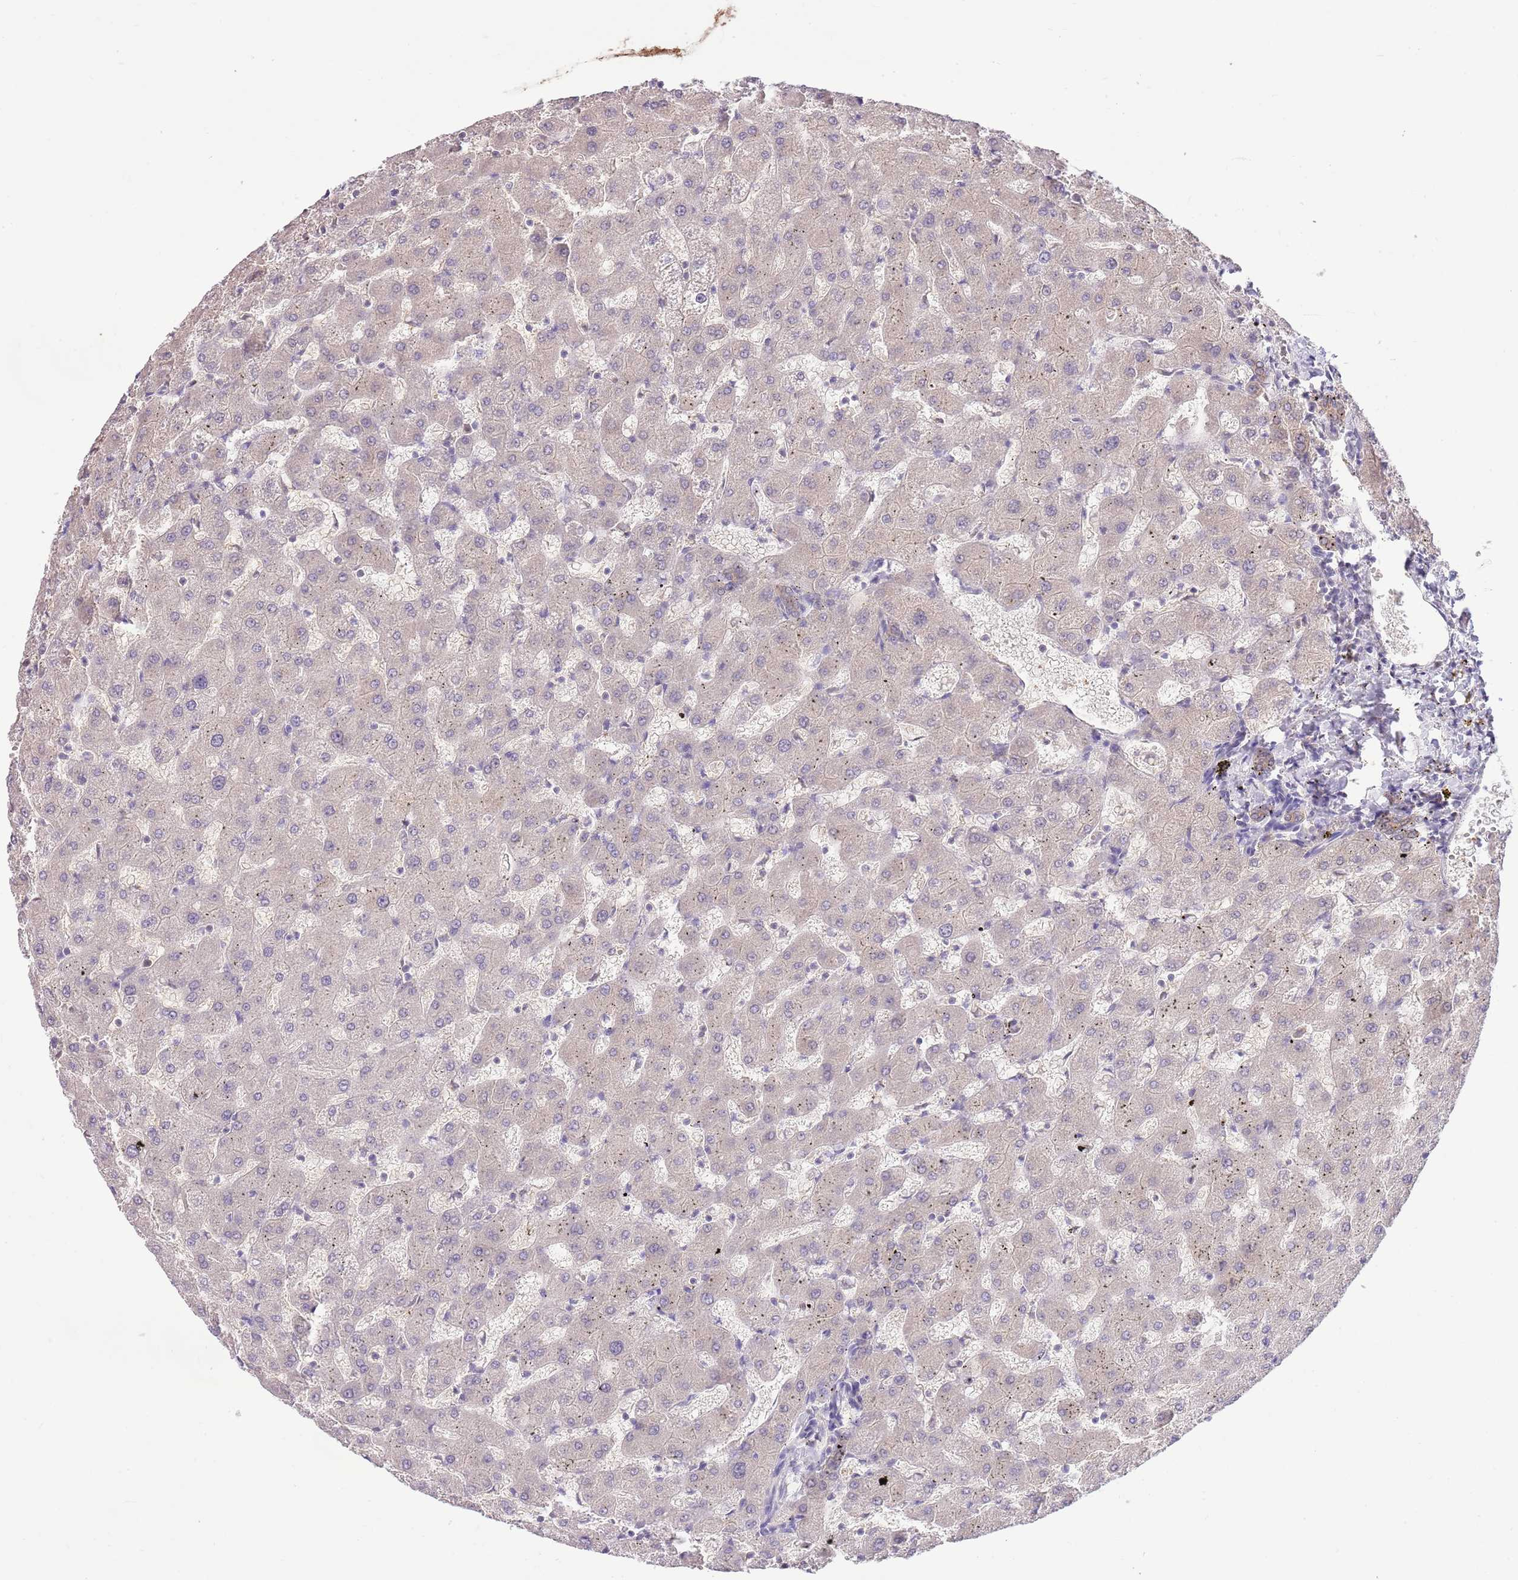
{"staining": {"intensity": "weak", "quantity": "25%-75%", "location": "cytoplasmic/membranous"}, "tissue": "liver", "cell_type": "Cholangiocytes", "image_type": "normal", "snomed": [{"axis": "morphology", "description": "Normal tissue, NOS"}, {"axis": "topography", "description": "Liver"}], "caption": "DAB (3,3'-diaminobenzidine) immunohistochemical staining of benign human liver exhibits weak cytoplasmic/membranous protein expression in approximately 25%-75% of cholangiocytes.", "gene": "NSFL1C", "patient": {"sex": "female", "age": 63}}